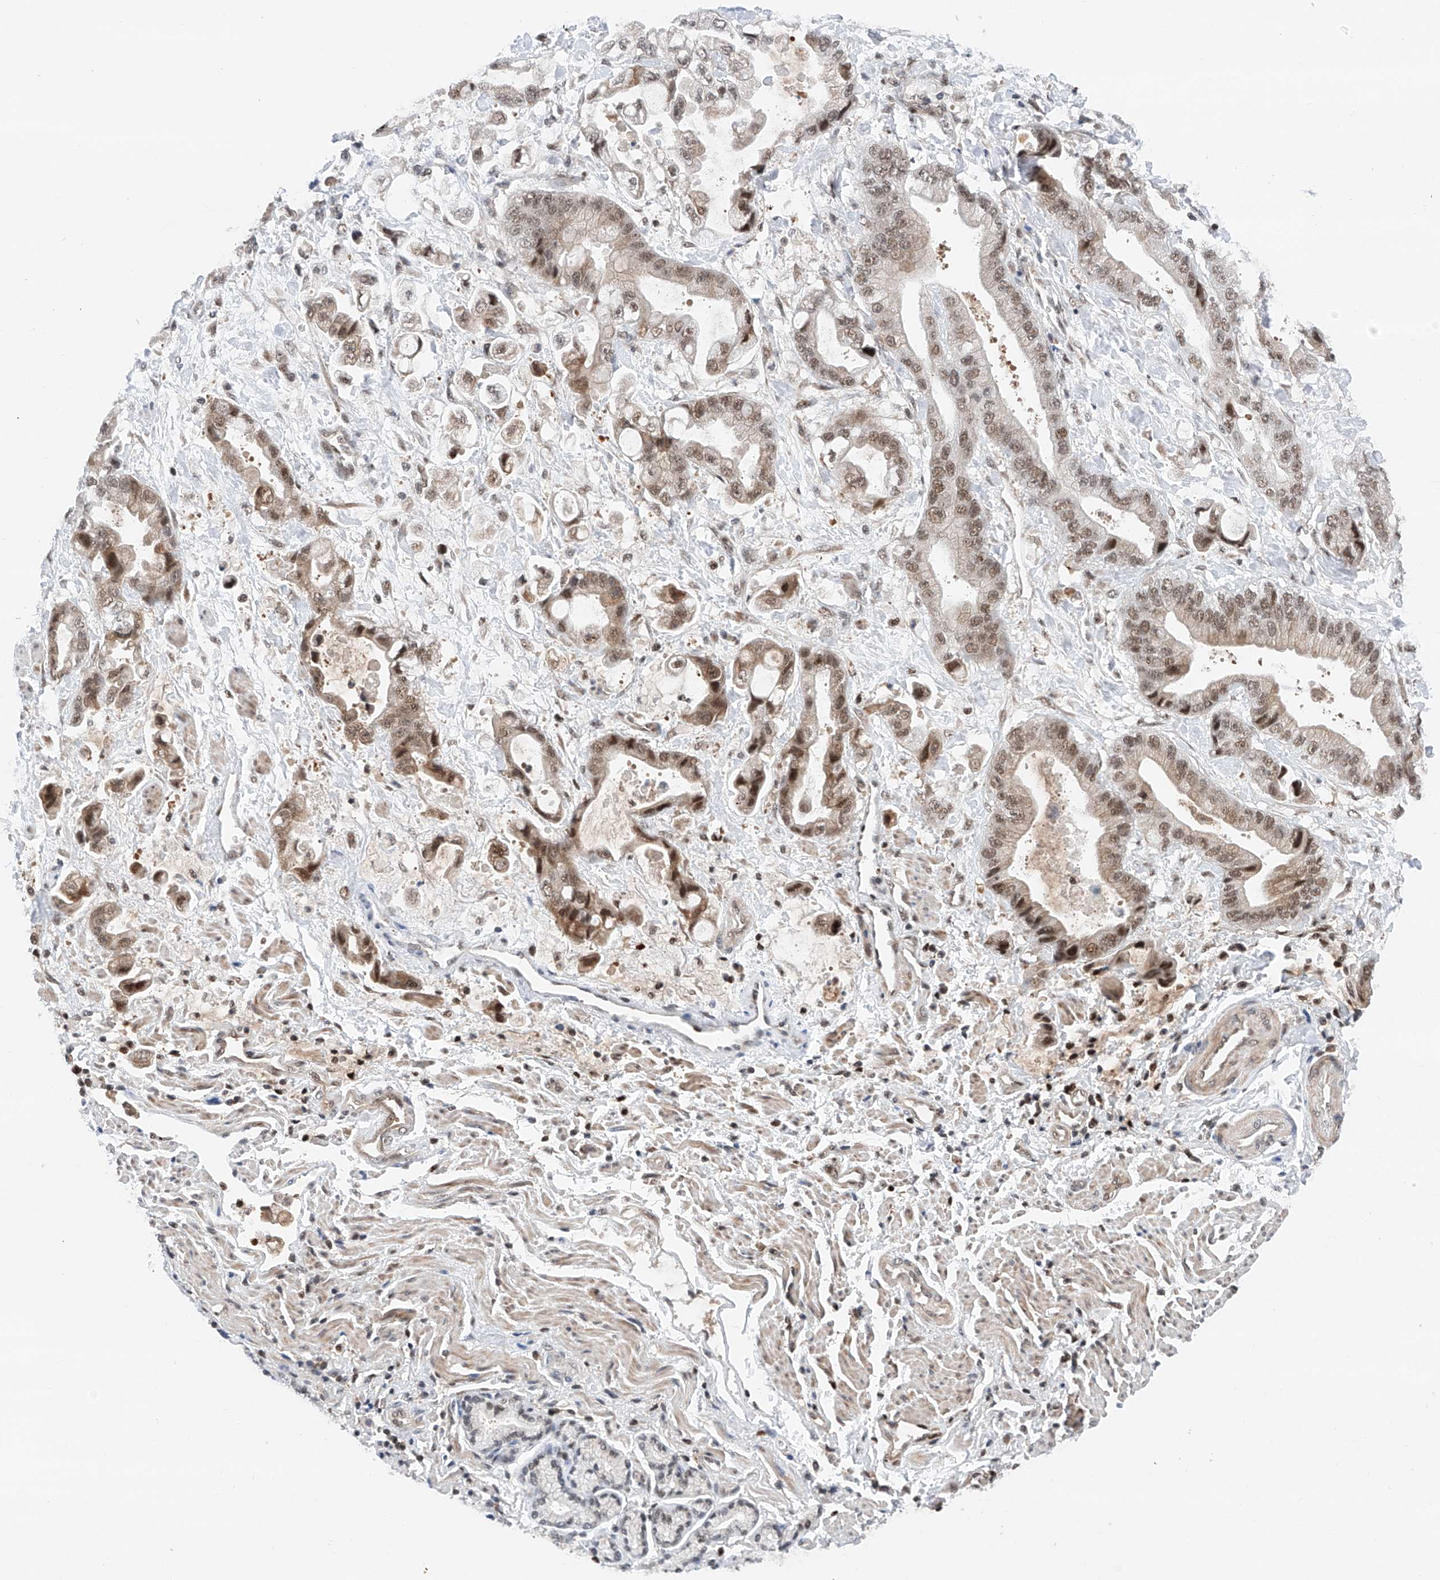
{"staining": {"intensity": "moderate", "quantity": "25%-75%", "location": "nuclear"}, "tissue": "stomach cancer", "cell_type": "Tumor cells", "image_type": "cancer", "snomed": [{"axis": "morphology", "description": "Adenocarcinoma, NOS"}, {"axis": "topography", "description": "Stomach"}], "caption": "This is a histology image of immunohistochemistry staining of stomach cancer (adenocarcinoma), which shows moderate staining in the nuclear of tumor cells.", "gene": "SNRNP200", "patient": {"sex": "male", "age": 62}}